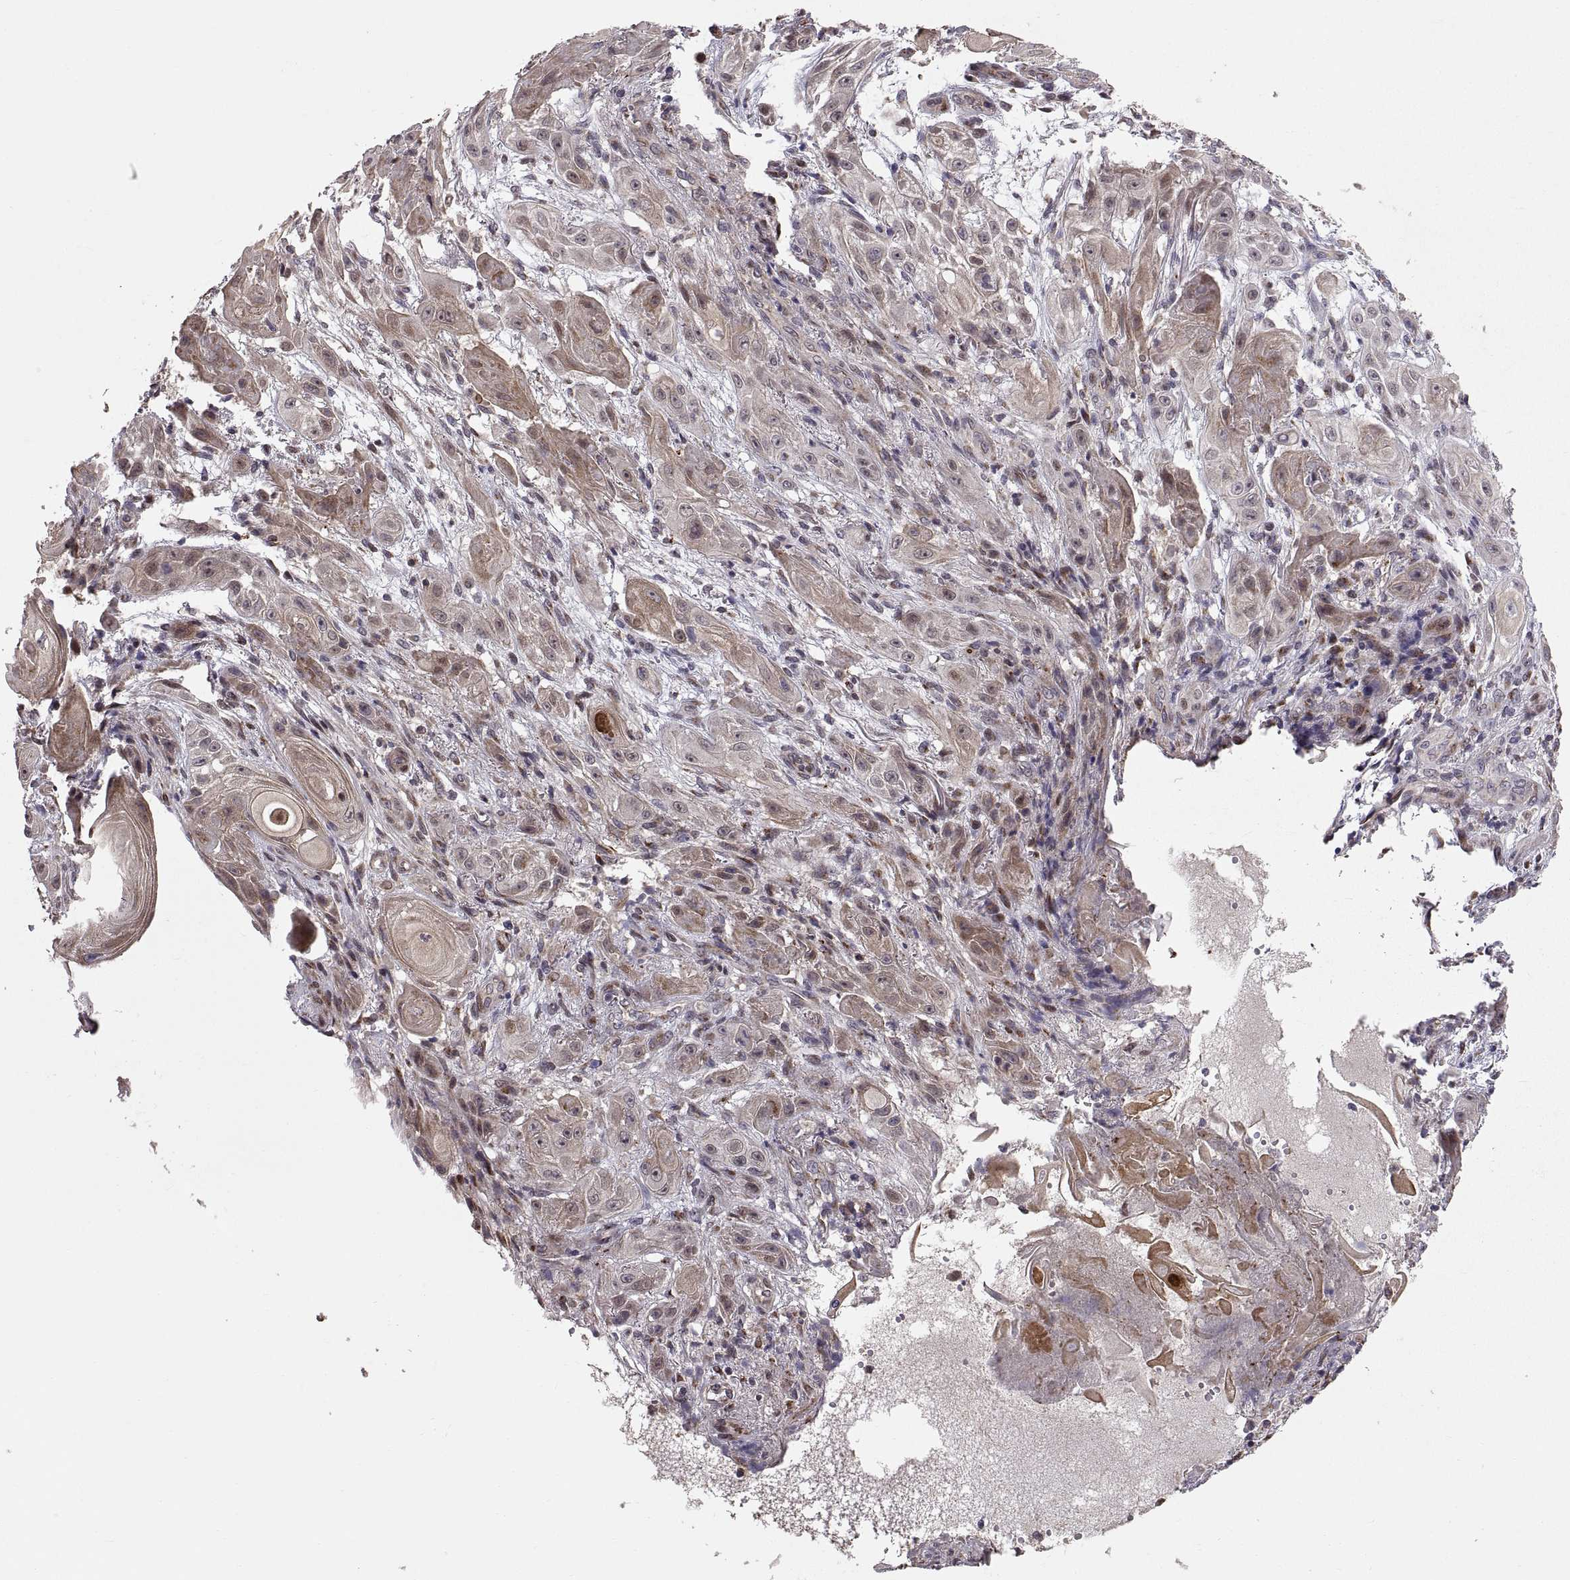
{"staining": {"intensity": "moderate", "quantity": "<25%", "location": "cytoplasmic/membranous"}, "tissue": "skin cancer", "cell_type": "Tumor cells", "image_type": "cancer", "snomed": [{"axis": "morphology", "description": "Squamous cell carcinoma, NOS"}, {"axis": "topography", "description": "Skin"}], "caption": "Immunohistochemical staining of human skin squamous cell carcinoma exhibits low levels of moderate cytoplasmic/membranous protein positivity in approximately <25% of tumor cells.", "gene": "TESC", "patient": {"sex": "male", "age": 62}}